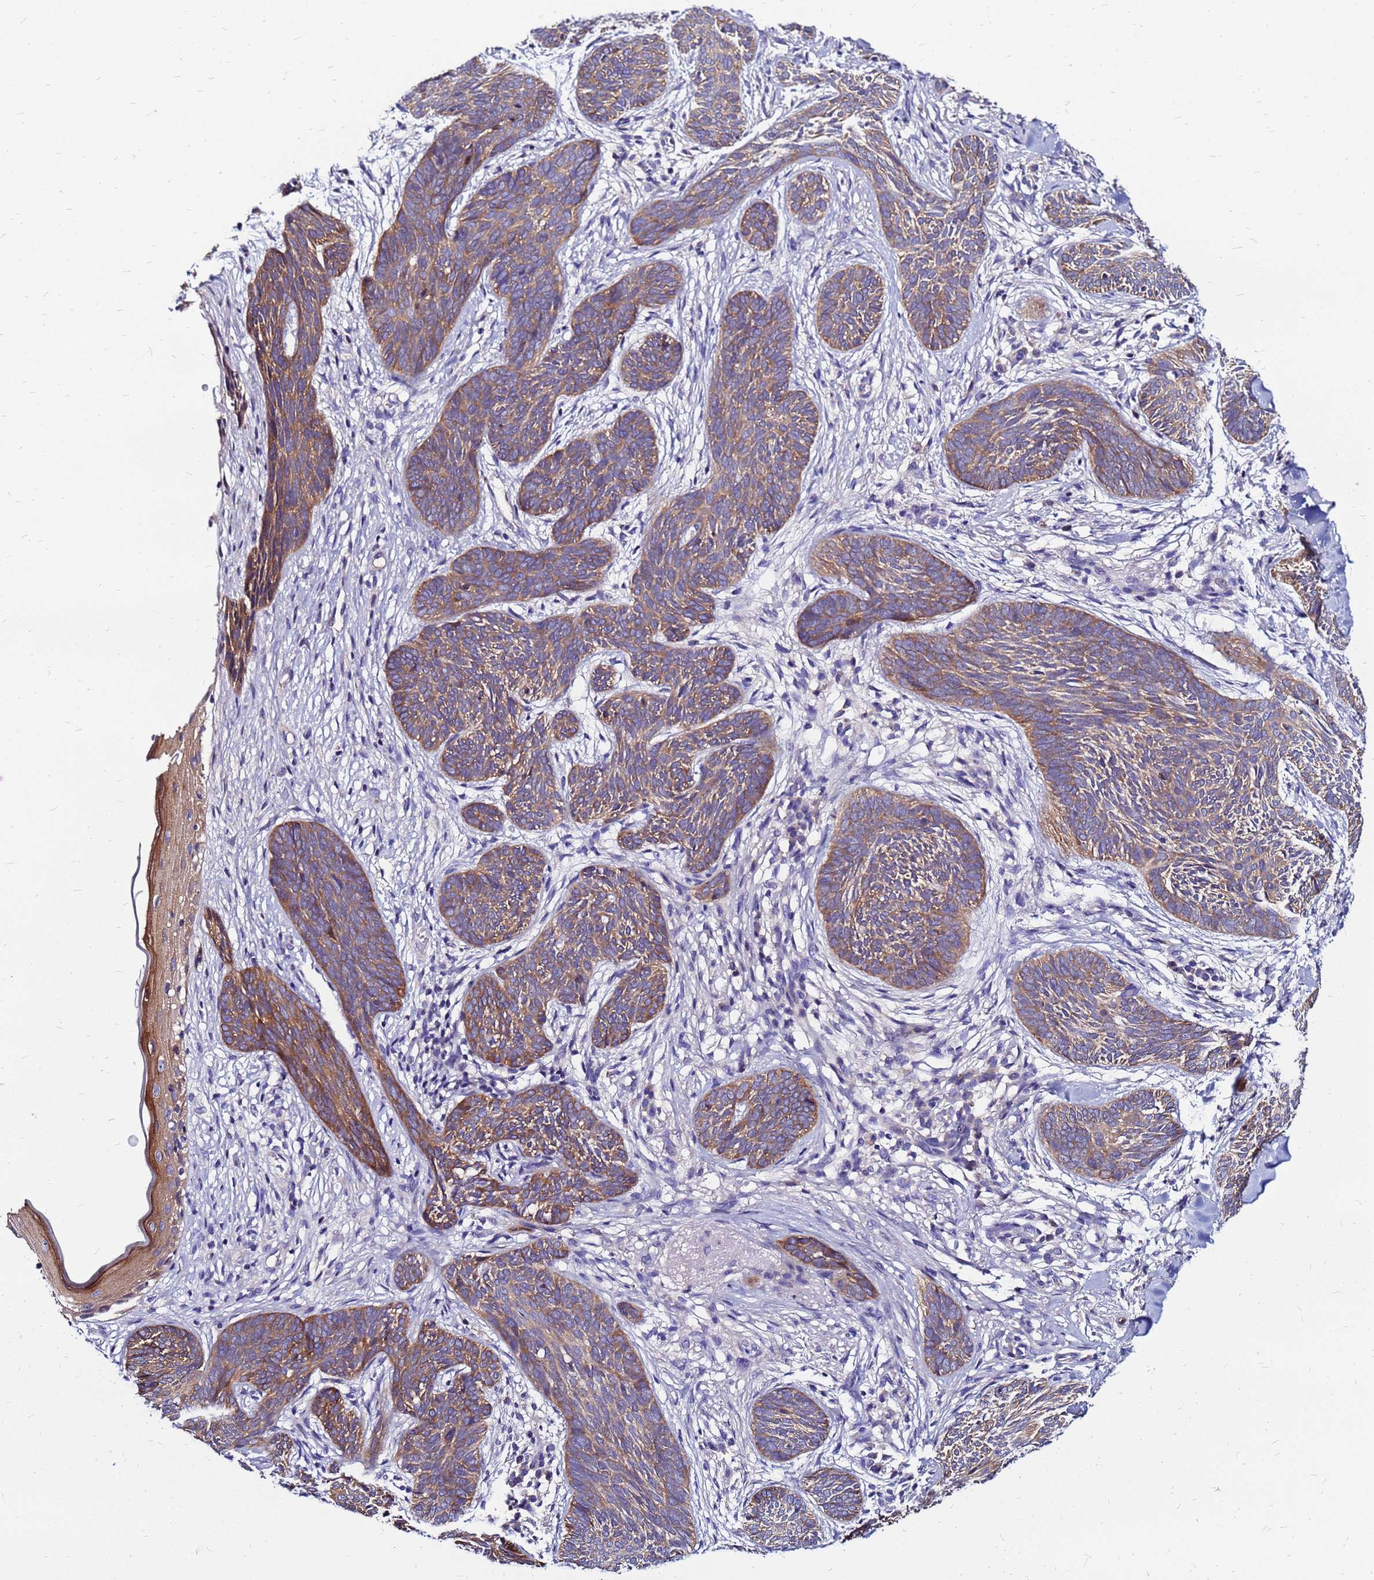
{"staining": {"intensity": "moderate", "quantity": ">75%", "location": "cytoplasmic/membranous"}, "tissue": "skin cancer", "cell_type": "Tumor cells", "image_type": "cancer", "snomed": [{"axis": "morphology", "description": "Basal cell carcinoma"}, {"axis": "topography", "description": "Skin"}], "caption": "Protein expression analysis of skin basal cell carcinoma reveals moderate cytoplasmic/membranous staining in about >75% of tumor cells.", "gene": "ARHGEF5", "patient": {"sex": "female", "age": 81}}